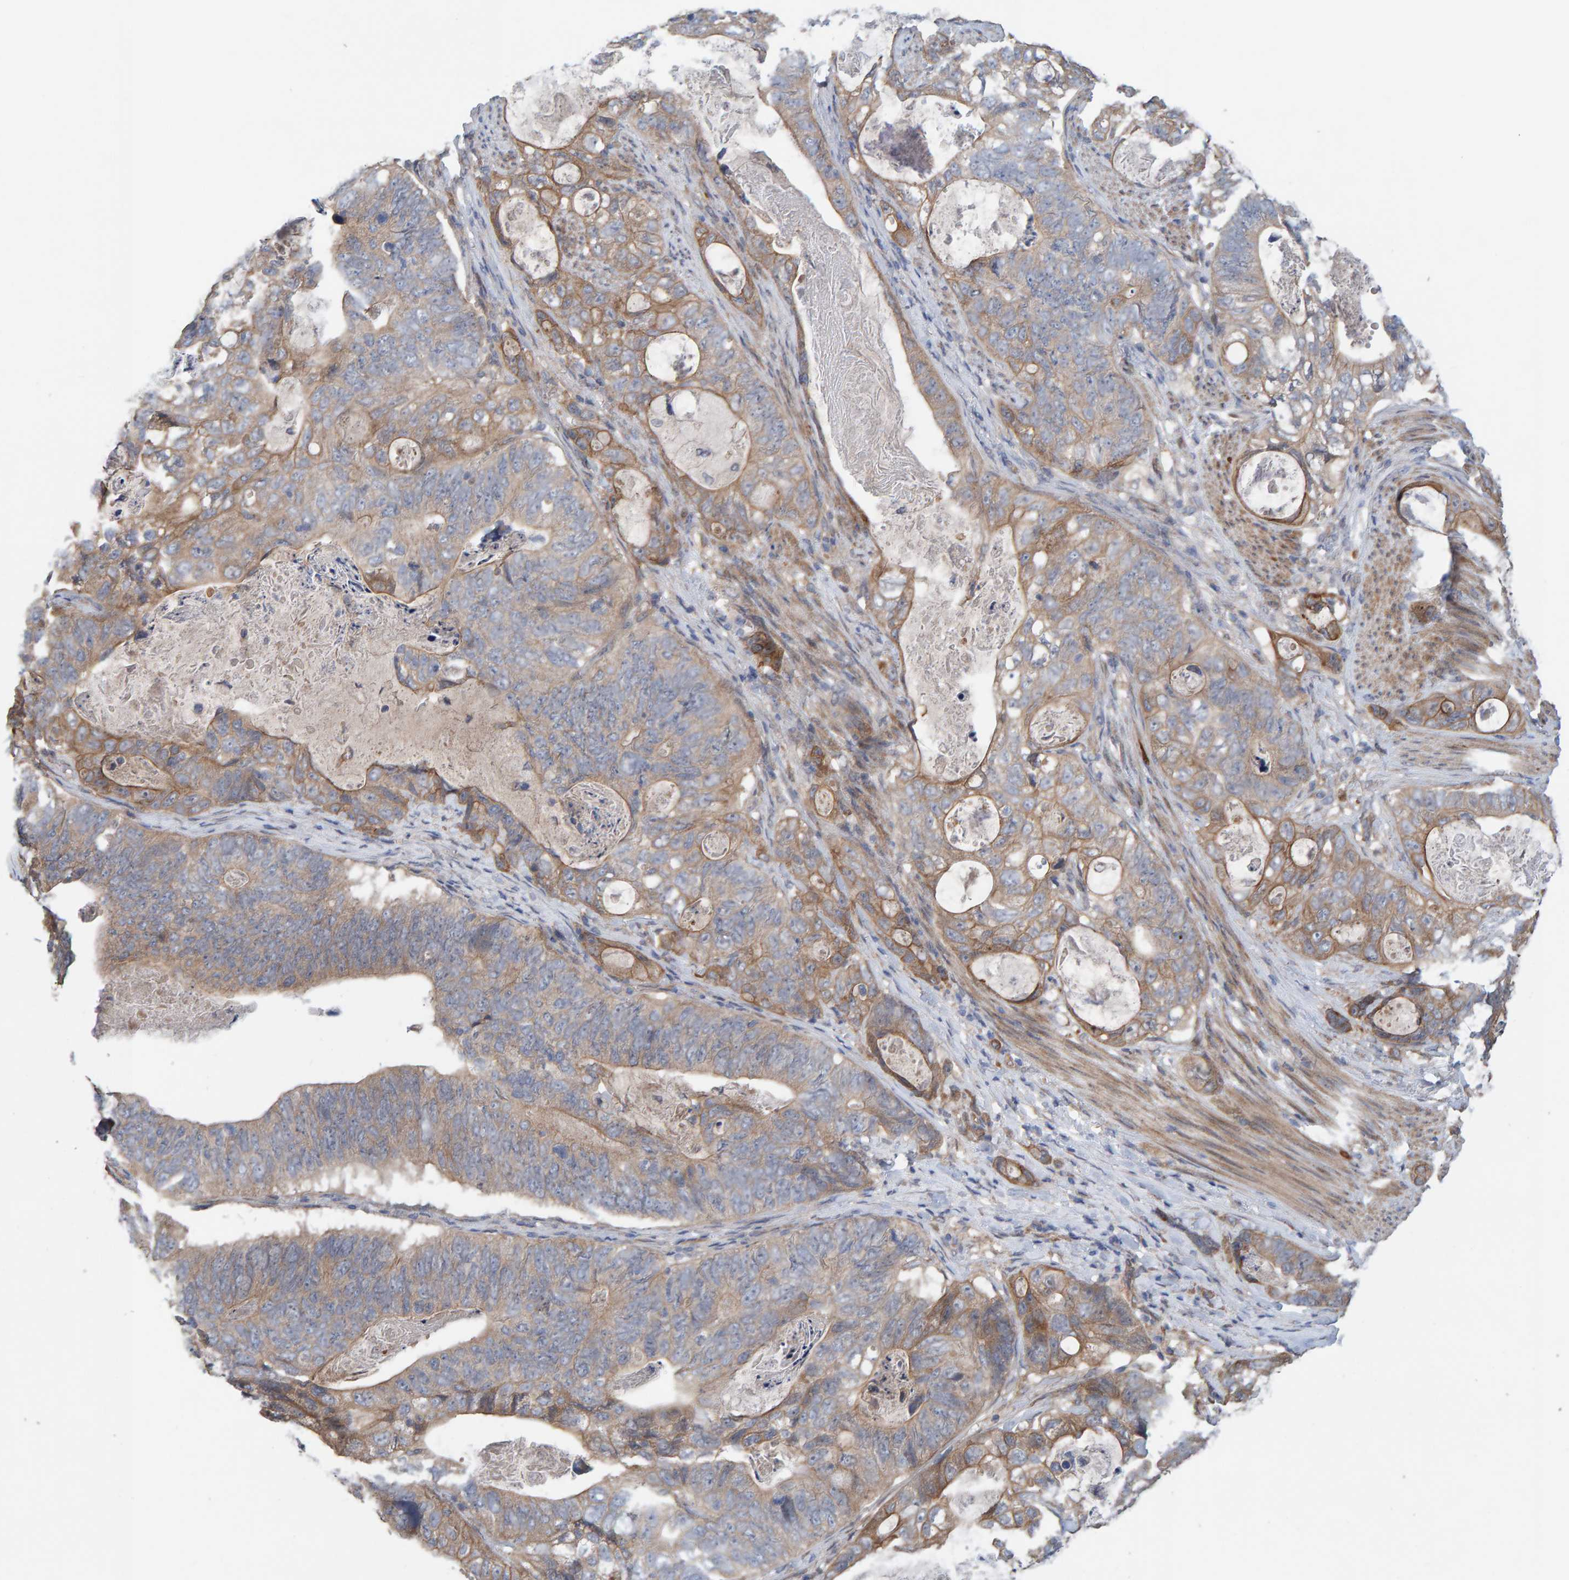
{"staining": {"intensity": "moderate", "quantity": ">75%", "location": "cytoplasmic/membranous"}, "tissue": "stomach cancer", "cell_type": "Tumor cells", "image_type": "cancer", "snomed": [{"axis": "morphology", "description": "Normal tissue, NOS"}, {"axis": "morphology", "description": "Adenocarcinoma, NOS"}, {"axis": "topography", "description": "Stomach"}], "caption": "A brown stain labels moderate cytoplasmic/membranous expression of a protein in stomach cancer (adenocarcinoma) tumor cells.", "gene": "LRSAM1", "patient": {"sex": "female", "age": 89}}